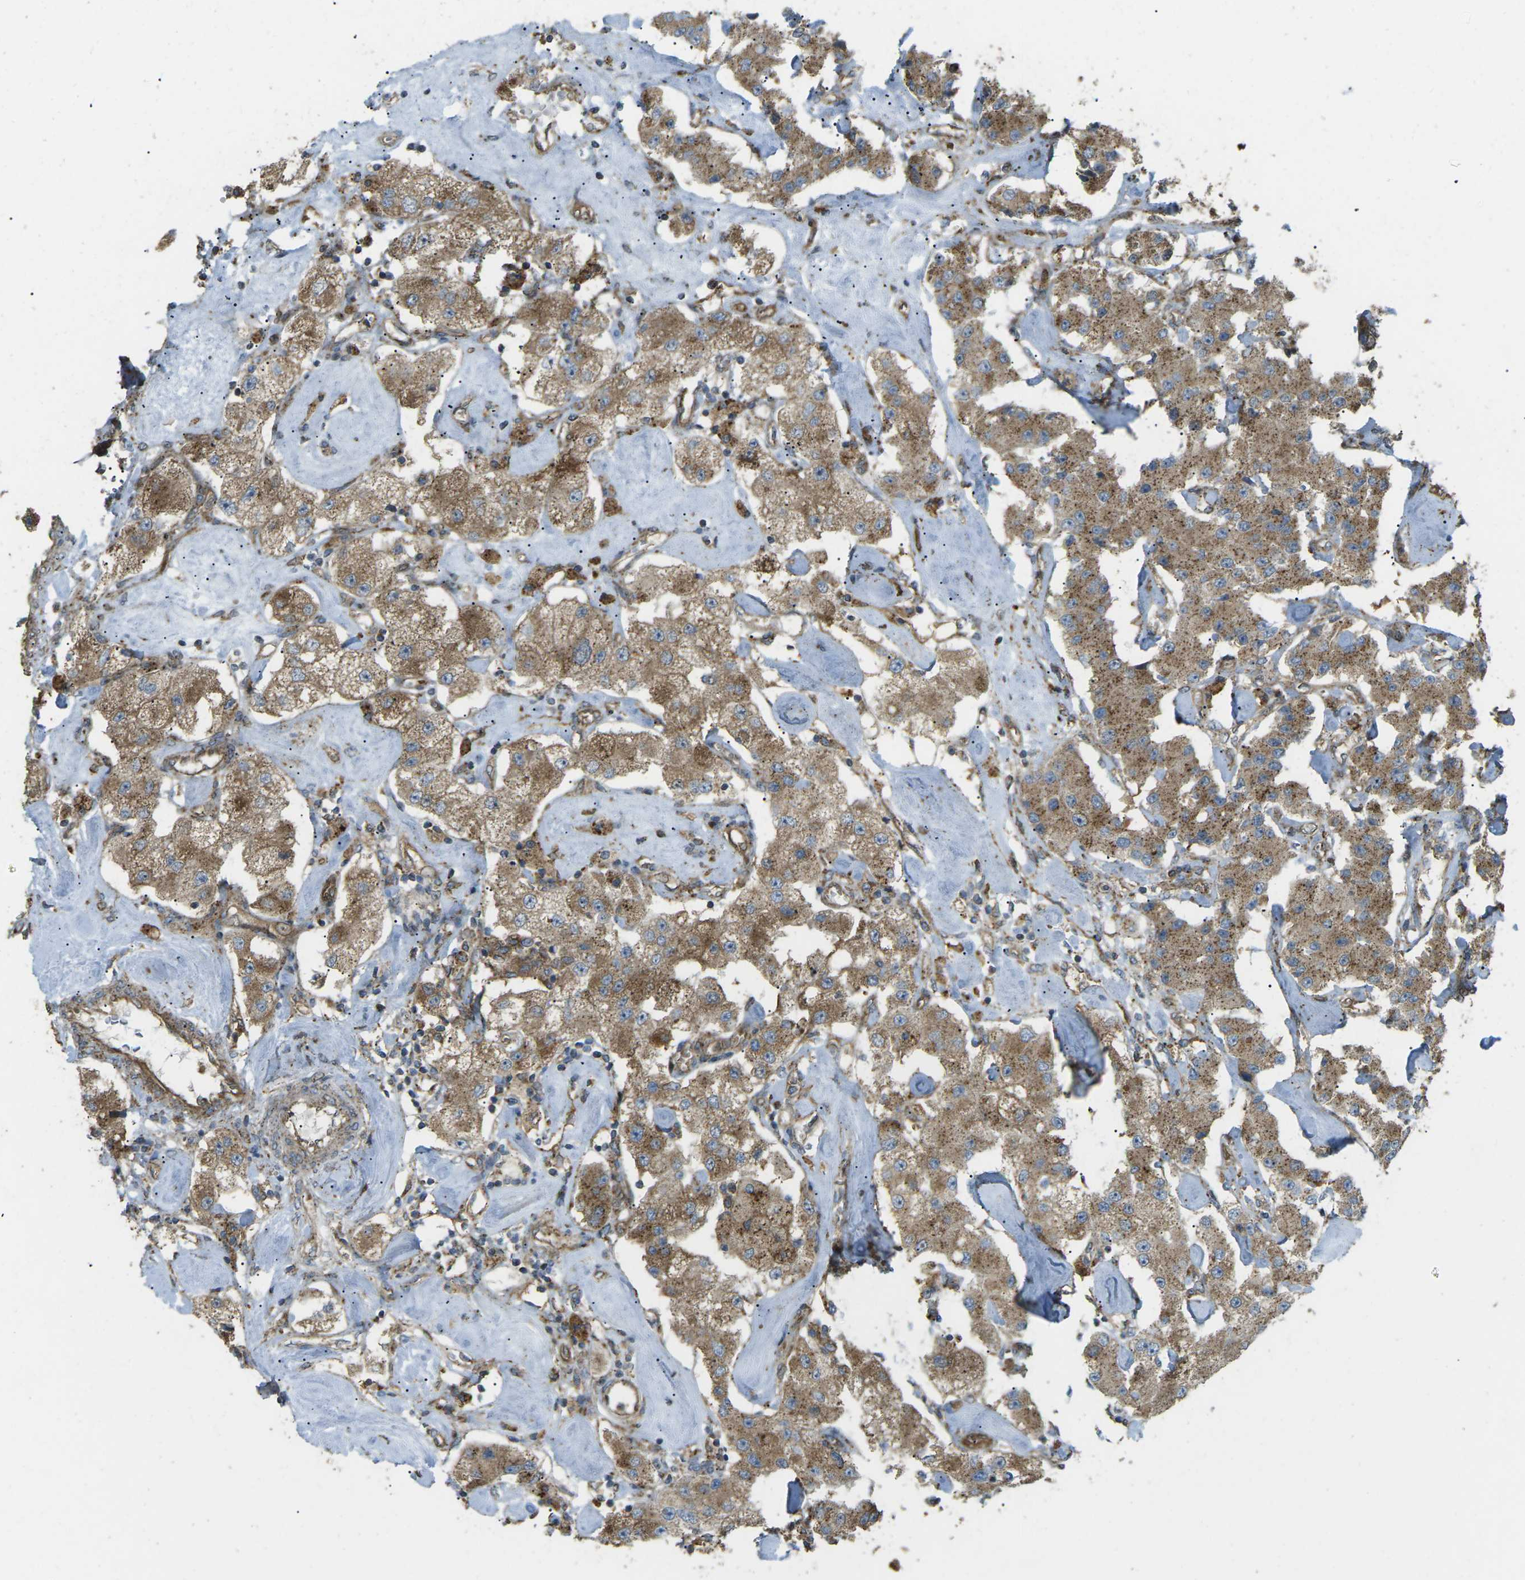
{"staining": {"intensity": "moderate", "quantity": ">75%", "location": "cytoplasmic/membranous"}, "tissue": "carcinoid", "cell_type": "Tumor cells", "image_type": "cancer", "snomed": [{"axis": "morphology", "description": "Carcinoid, malignant, NOS"}, {"axis": "topography", "description": "Pancreas"}], "caption": "Human carcinoid (malignant) stained with a brown dye reveals moderate cytoplasmic/membranous positive expression in approximately >75% of tumor cells.", "gene": "CHMP3", "patient": {"sex": "male", "age": 41}}